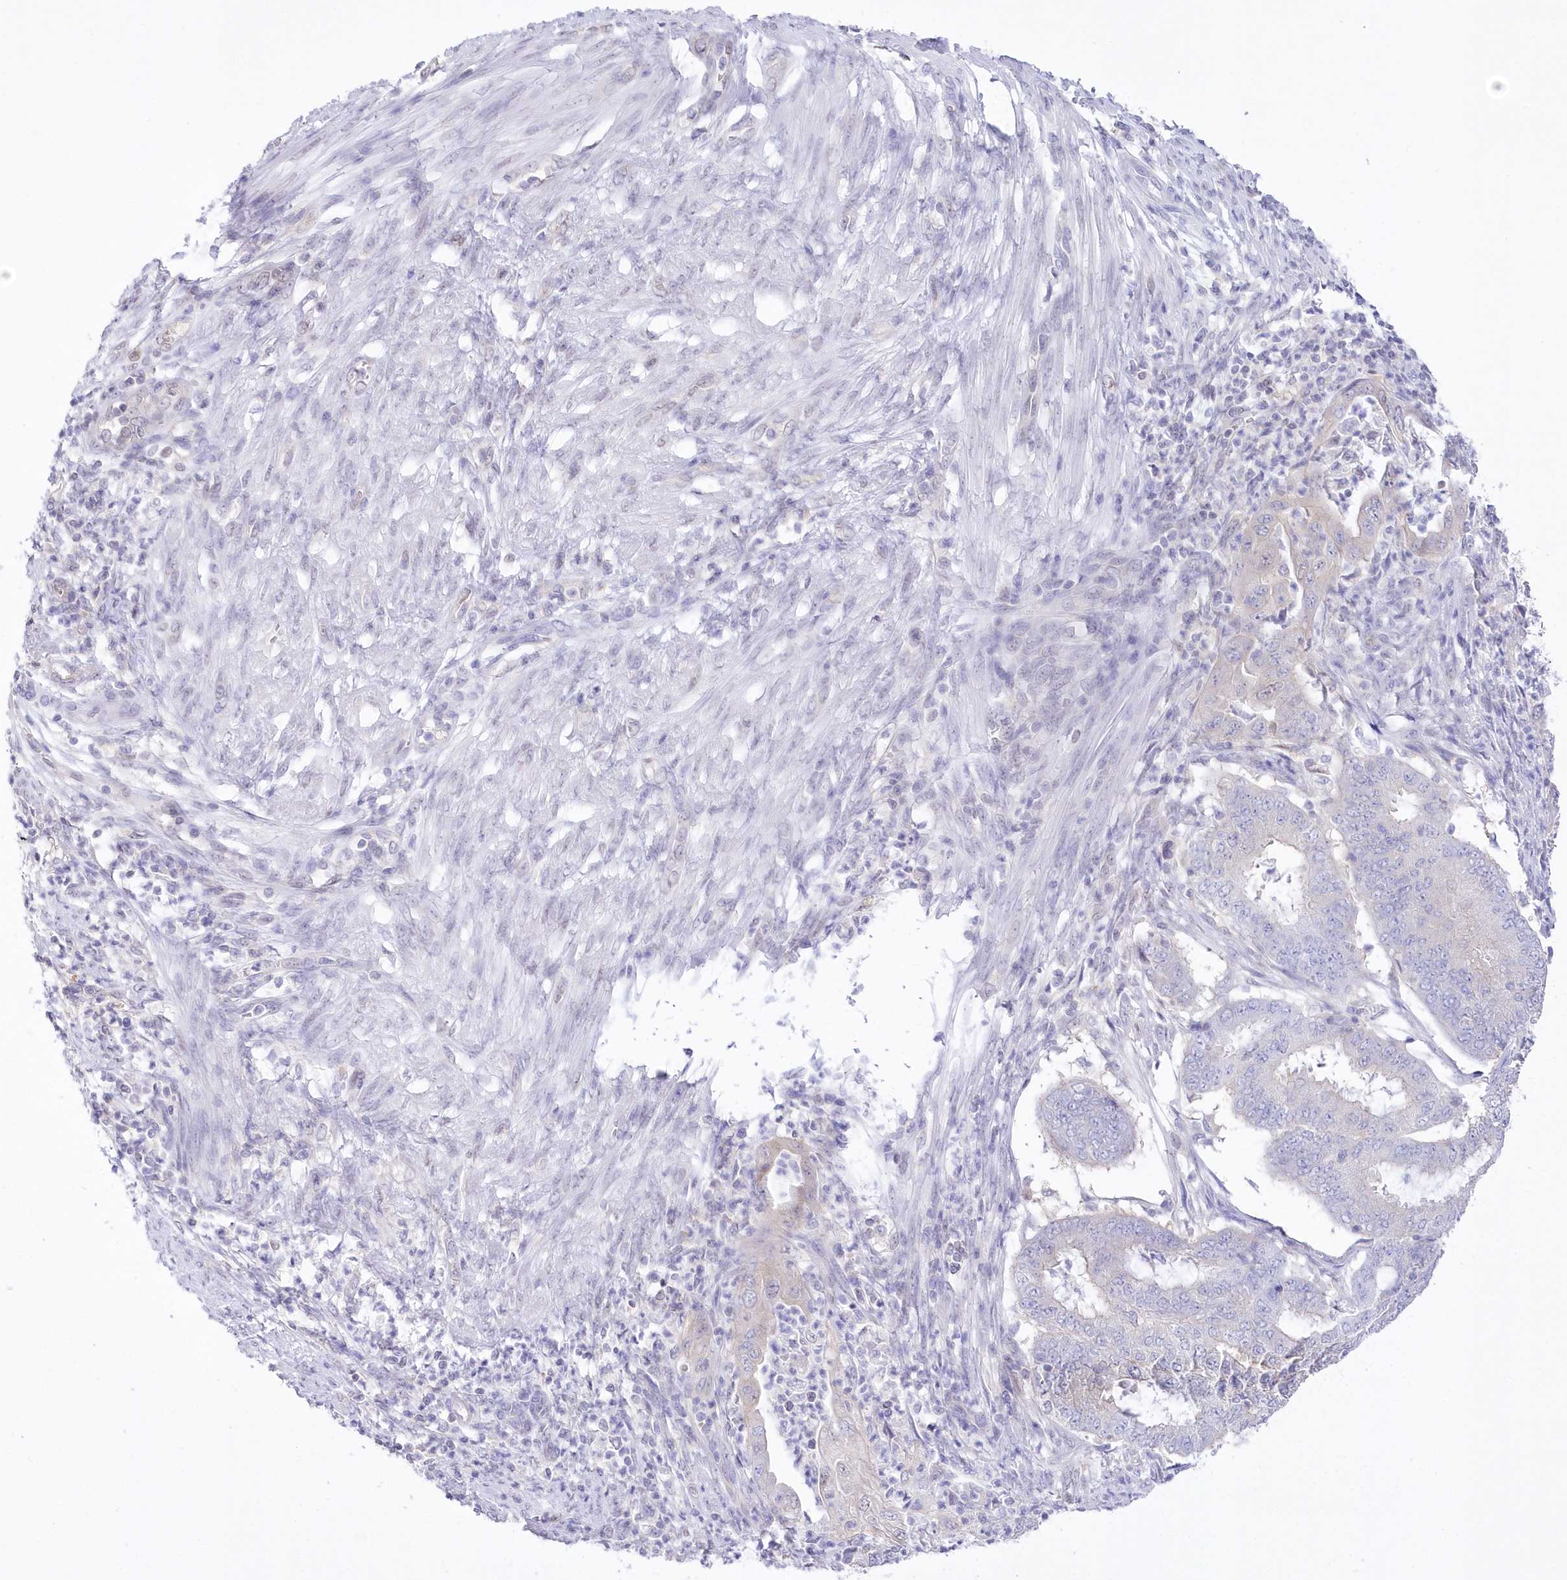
{"staining": {"intensity": "negative", "quantity": "none", "location": "none"}, "tissue": "endometrial cancer", "cell_type": "Tumor cells", "image_type": "cancer", "snomed": [{"axis": "morphology", "description": "Adenocarcinoma, NOS"}, {"axis": "topography", "description": "Endometrium"}], "caption": "Immunohistochemical staining of human adenocarcinoma (endometrial) displays no significant positivity in tumor cells.", "gene": "UBA6", "patient": {"sex": "female", "age": 51}}